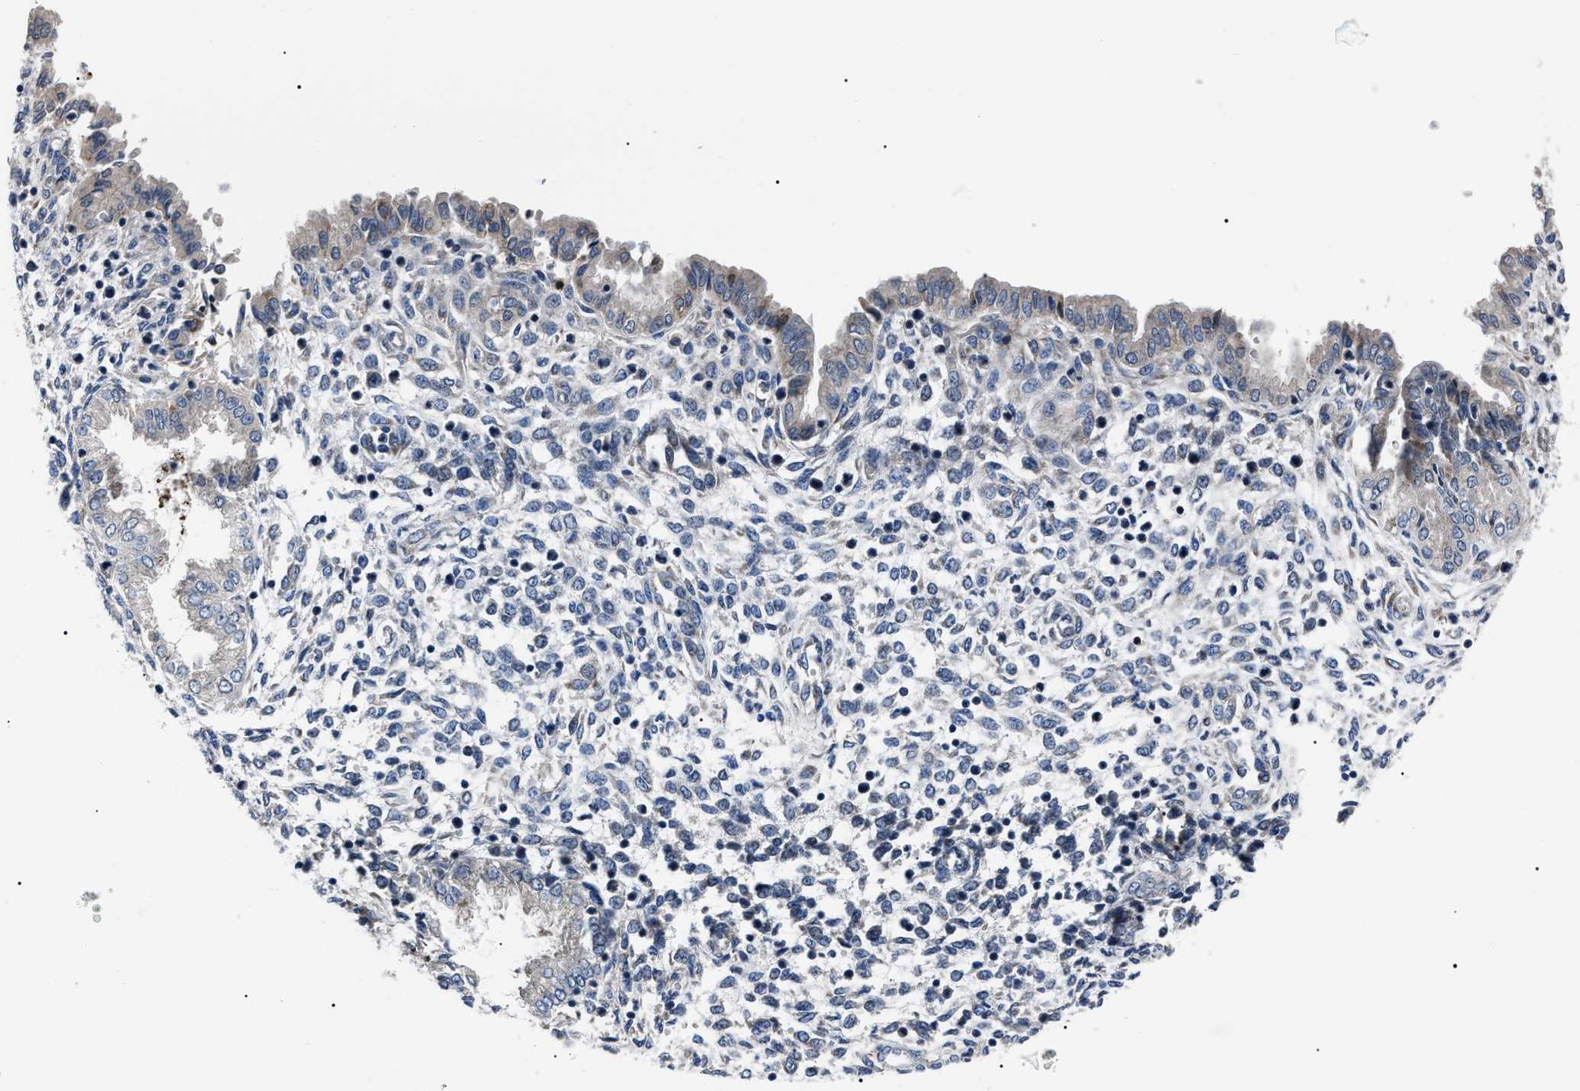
{"staining": {"intensity": "negative", "quantity": "none", "location": "none"}, "tissue": "endometrium", "cell_type": "Cells in endometrial stroma", "image_type": "normal", "snomed": [{"axis": "morphology", "description": "Normal tissue, NOS"}, {"axis": "topography", "description": "Endometrium"}], "caption": "This is an immunohistochemistry (IHC) image of unremarkable human endometrium. There is no staining in cells in endometrial stroma.", "gene": "LRRC14", "patient": {"sex": "female", "age": 33}}